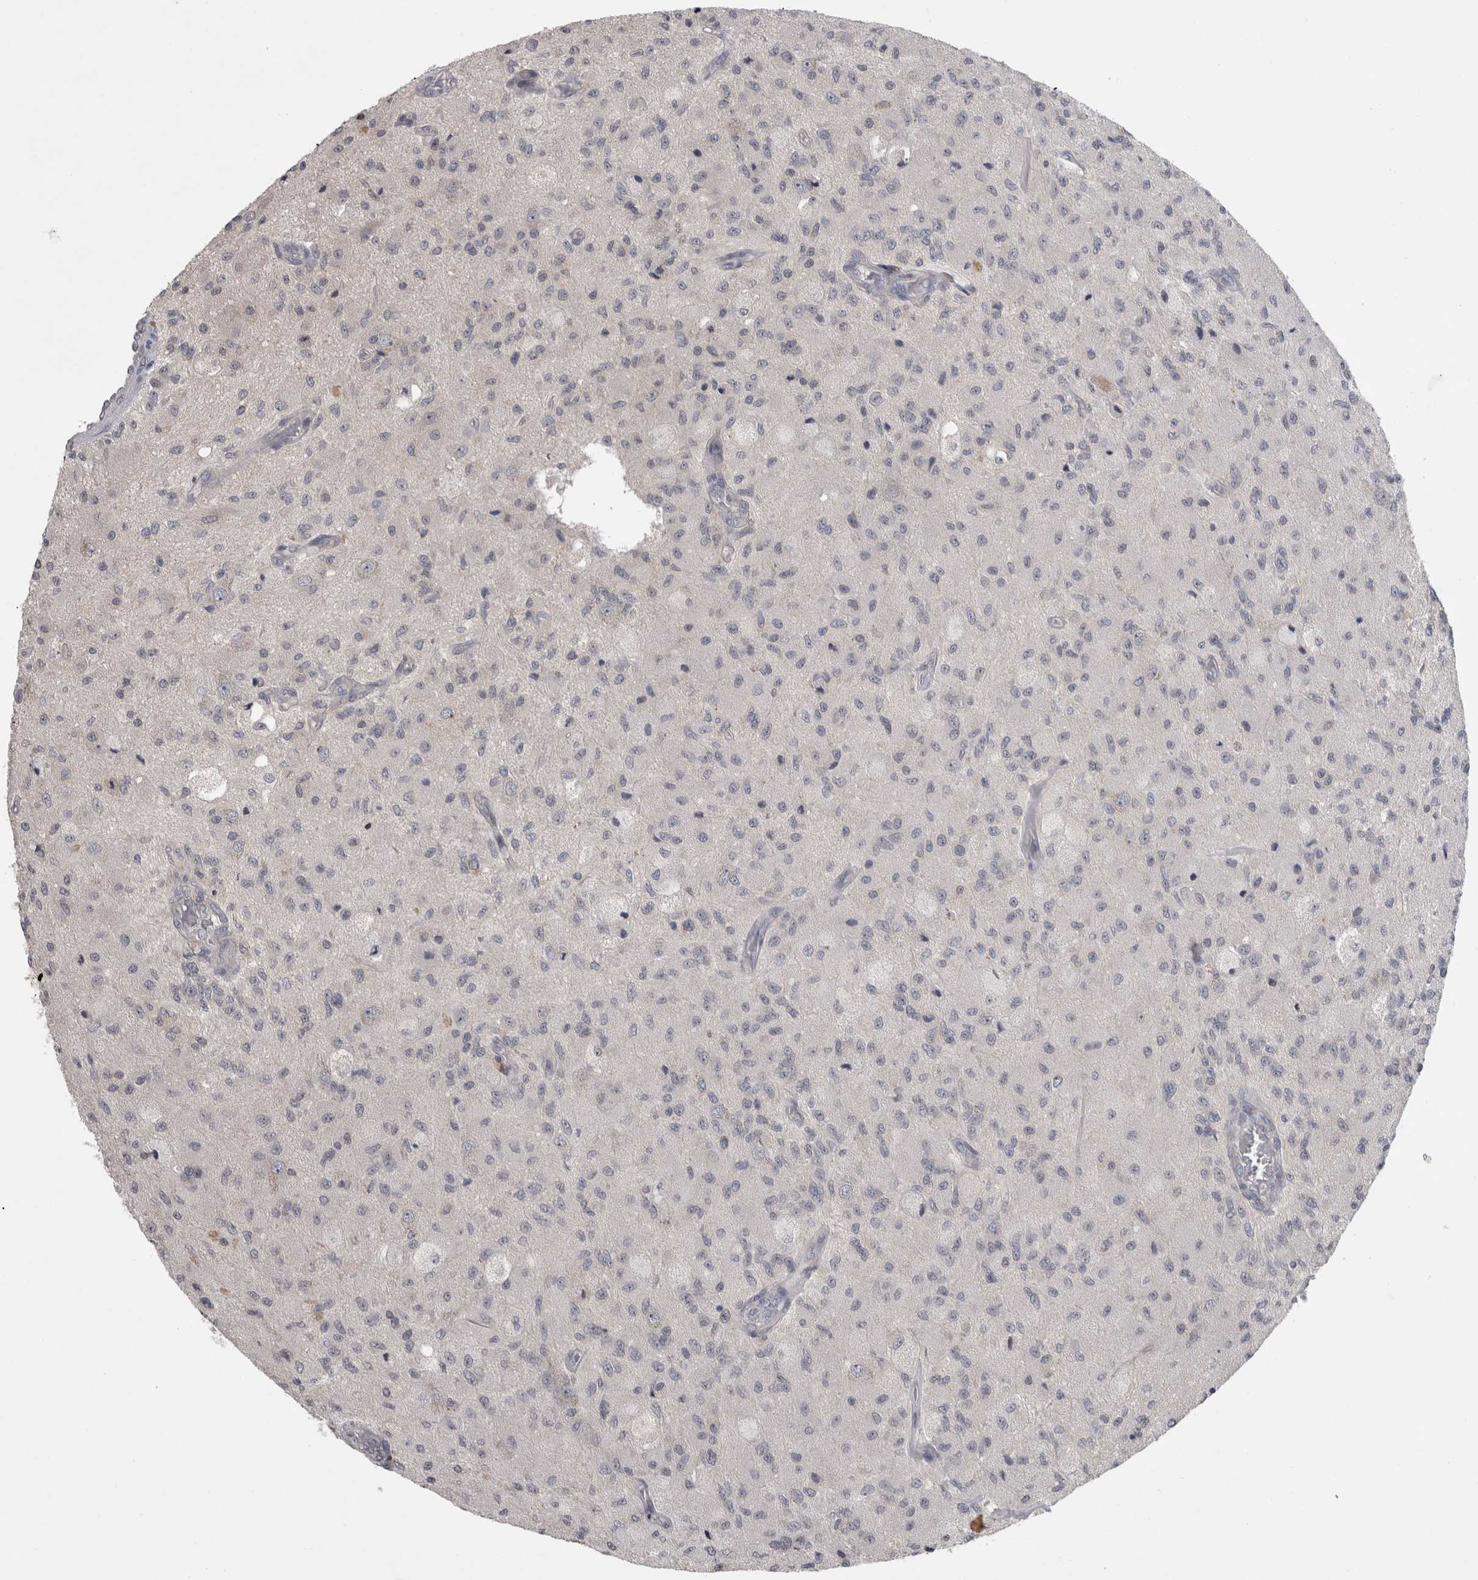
{"staining": {"intensity": "negative", "quantity": "none", "location": "none"}, "tissue": "glioma", "cell_type": "Tumor cells", "image_type": "cancer", "snomed": [{"axis": "morphology", "description": "Normal tissue, NOS"}, {"axis": "morphology", "description": "Glioma, malignant, High grade"}, {"axis": "topography", "description": "Cerebral cortex"}], "caption": "Human glioma stained for a protein using IHC displays no positivity in tumor cells.", "gene": "RBM28", "patient": {"sex": "male", "age": 77}}